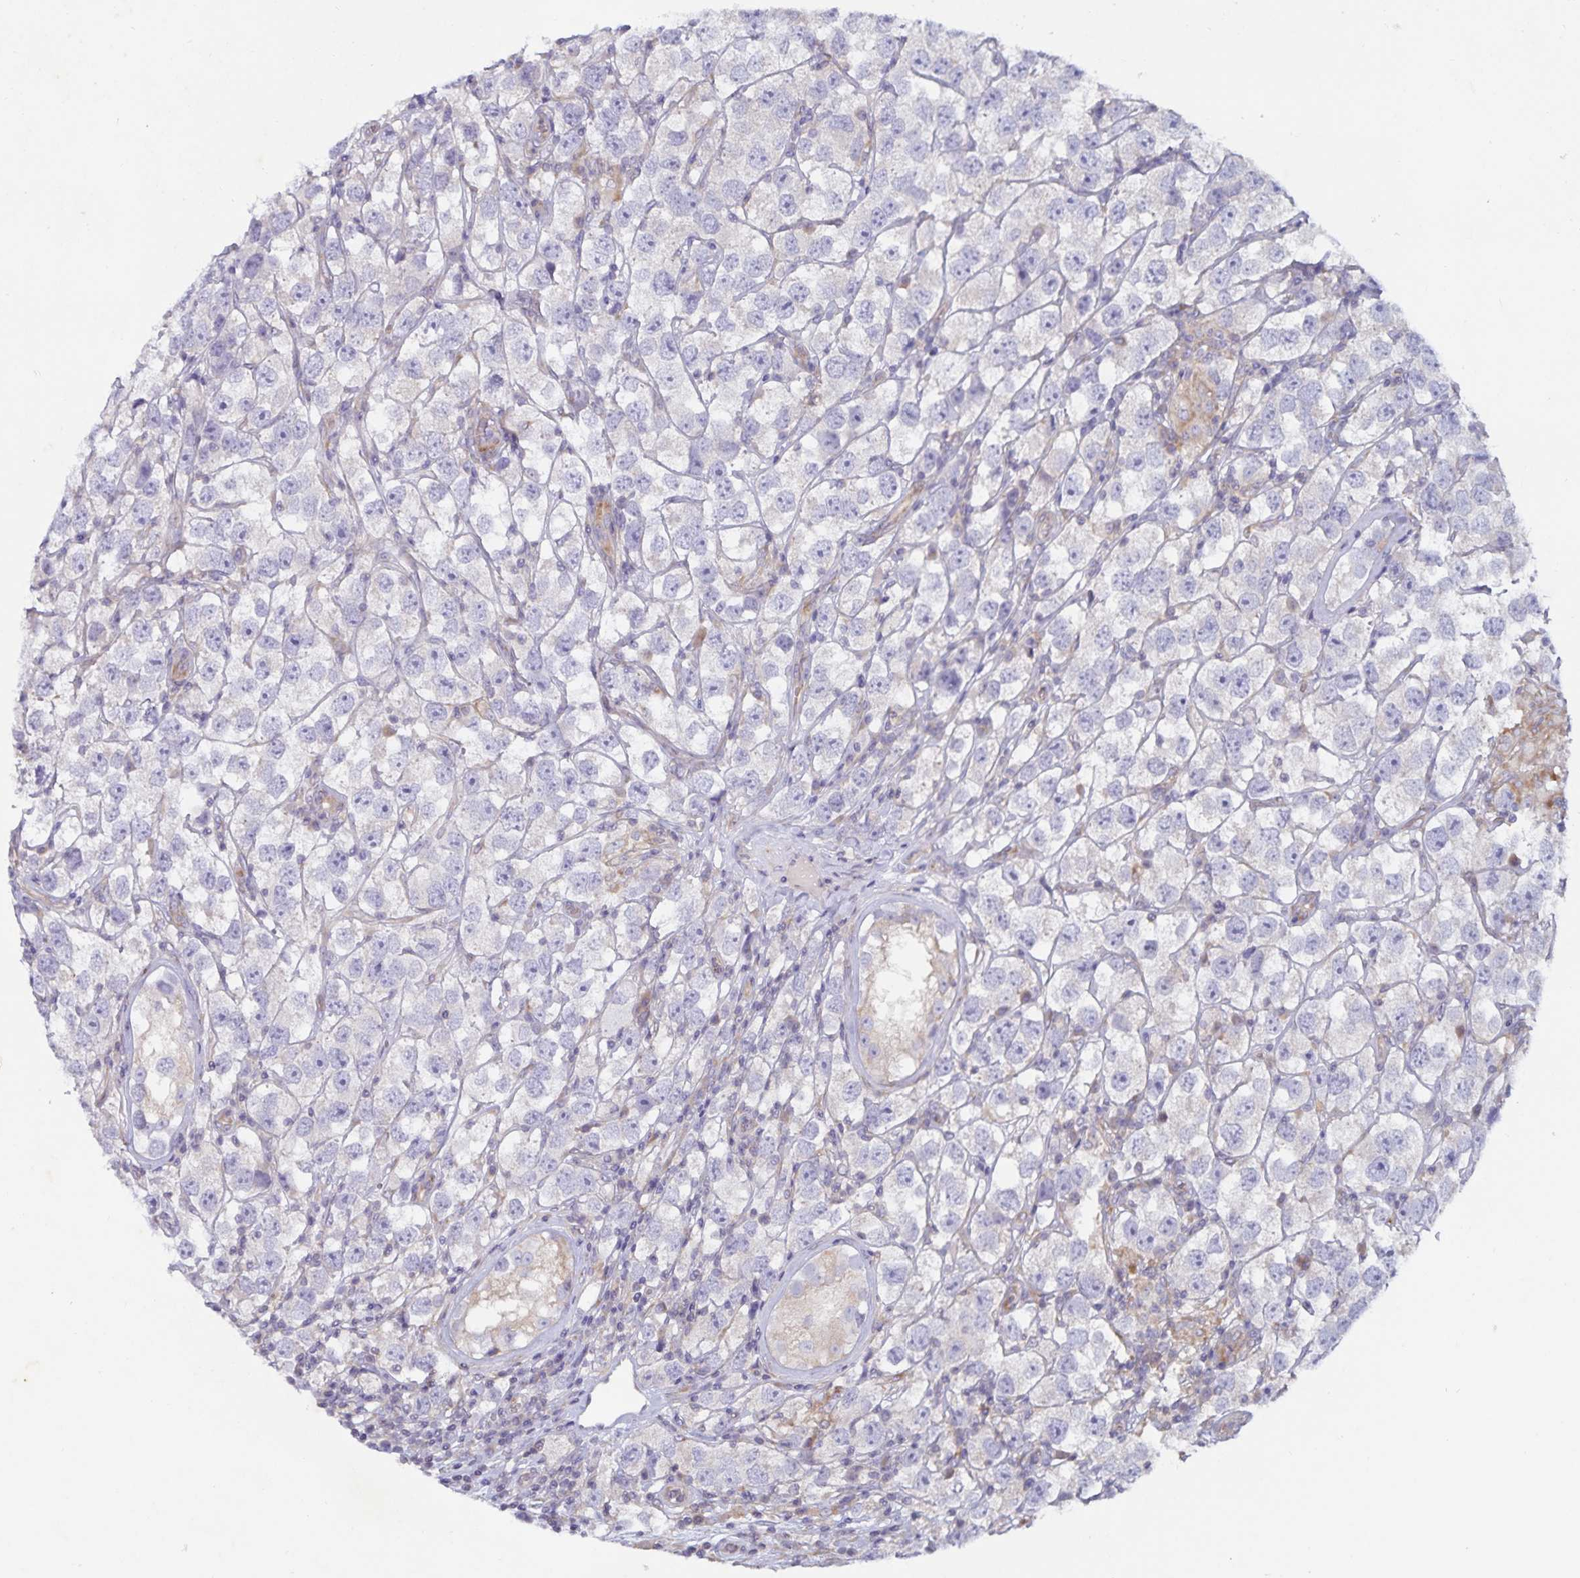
{"staining": {"intensity": "negative", "quantity": "none", "location": "none"}, "tissue": "testis cancer", "cell_type": "Tumor cells", "image_type": "cancer", "snomed": [{"axis": "morphology", "description": "Seminoma, NOS"}, {"axis": "topography", "description": "Testis"}], "caption": "This micrograph is of testis cancer (seminoma) stained with IHC to label a protein in brown with the nuclei are counter-stained blue. There is no expression in tumor cells.", "gene": "FAM120A", "patient": {"sex": "male", "age": 26}}